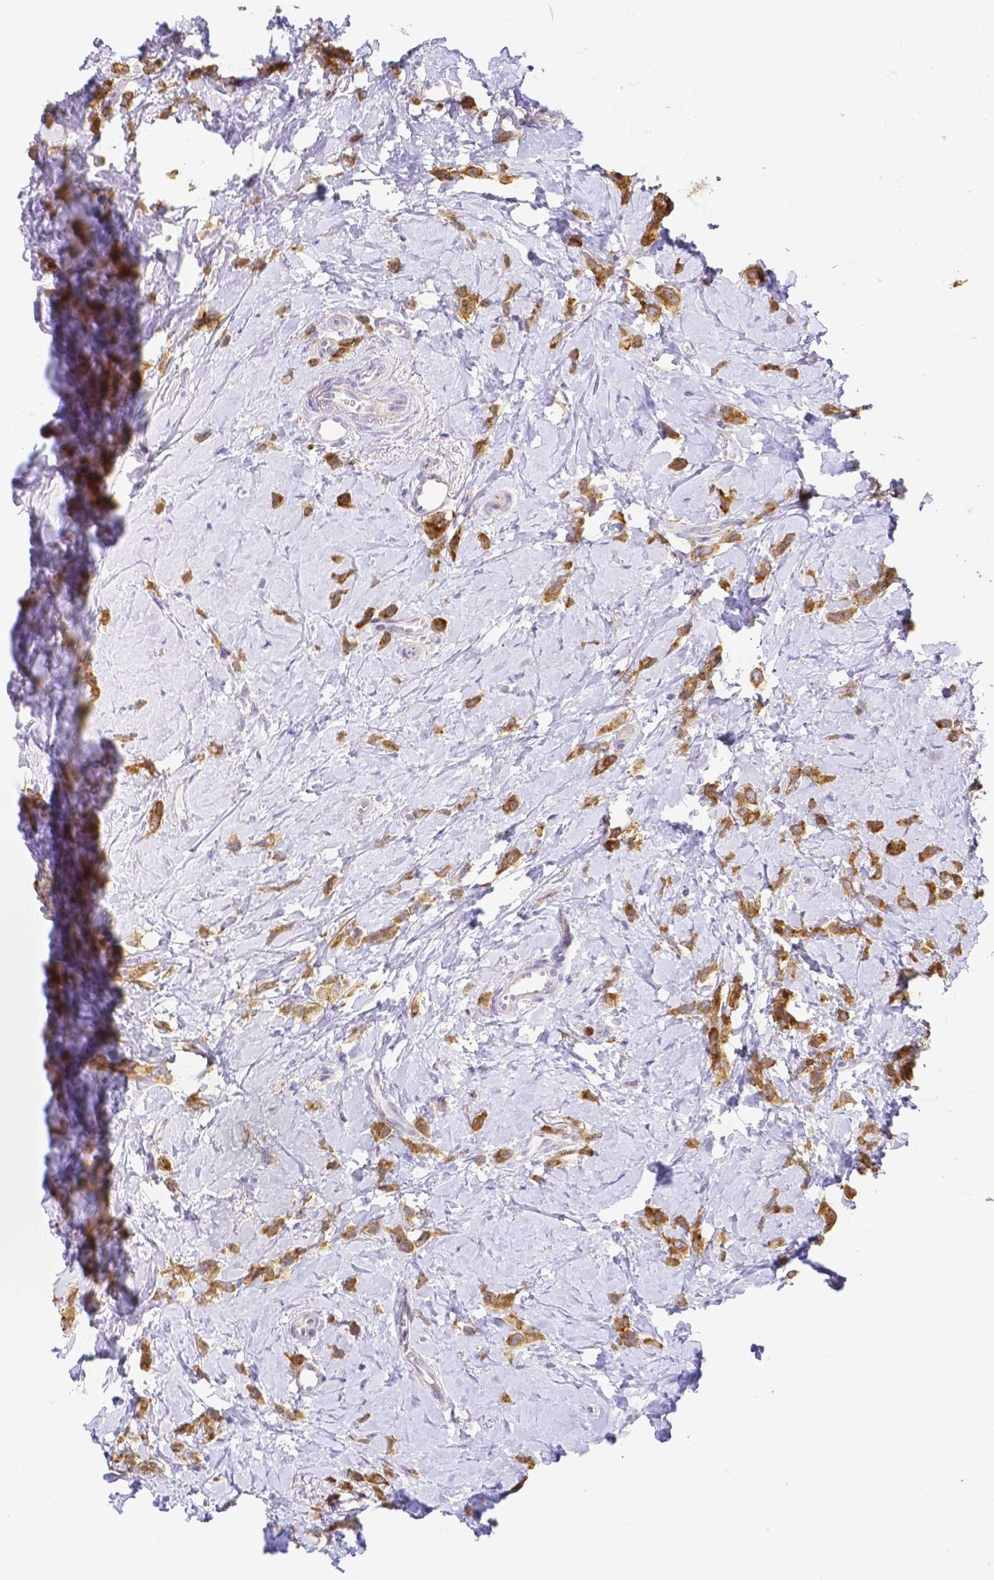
{"staining": {"intensity": "moderate", "quantity": ">75%", "location": "cytoplasmic/membranous"}, "tissue": "breast cancer", "cell_type": "Tumor cells", "image_type": "cancer", "snomed": [{"axis": "morphology", "description": "Lobular carcinoma"}, {"axis": "topography", "description": "Breast"}], "caption": "Approximately >75% of tumor cells in human lobular carcinoma (breast) reveal moderate cytoplasmic/membranous protein positivity as visualized by brown immunohistochemical staining.", "gene": "PKP3", "patient": {"sex": "female", "age": 66}}